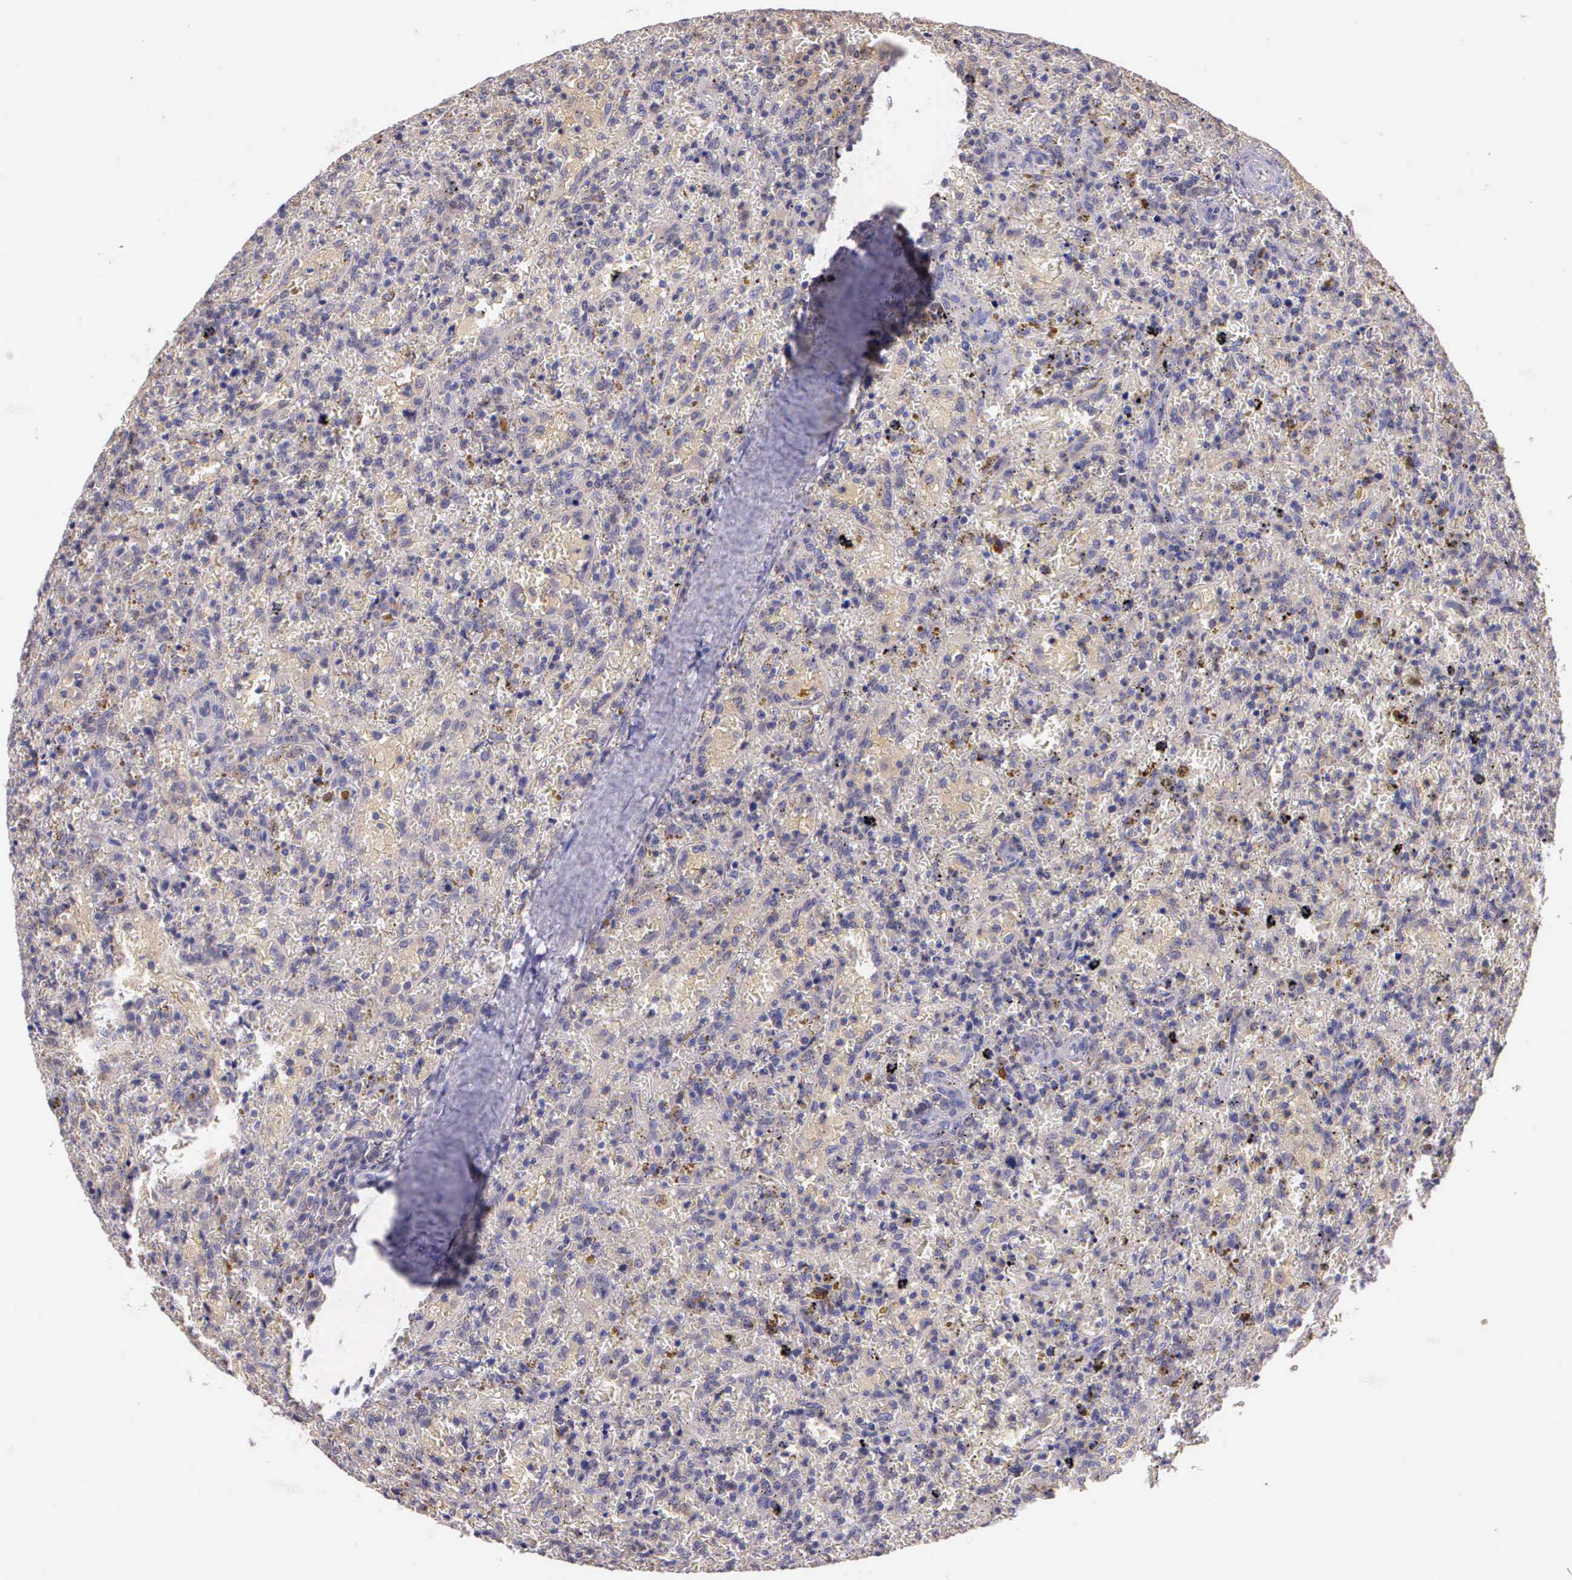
{"staining": {"intensity": "negative", "quantity": "none", "location": "none"}, "tissue": "lymphoma", "cell_type": "Tumor cells", "image_type": "cancer", "snomed": [{"axis": "morphology", "description": "Malignant lymphoma, non-Hodgkin's type, High grade"}, {"axis": "topography", "description": "Spleen"}, {"axis": "topography", "description": "Lymph node"}], "caption": "Photomicrograph shows no protein expression in tumor cells of lymphoma tissue.", "gene": "IGBP1", "patient": {"sex": "female", "age": 70}}